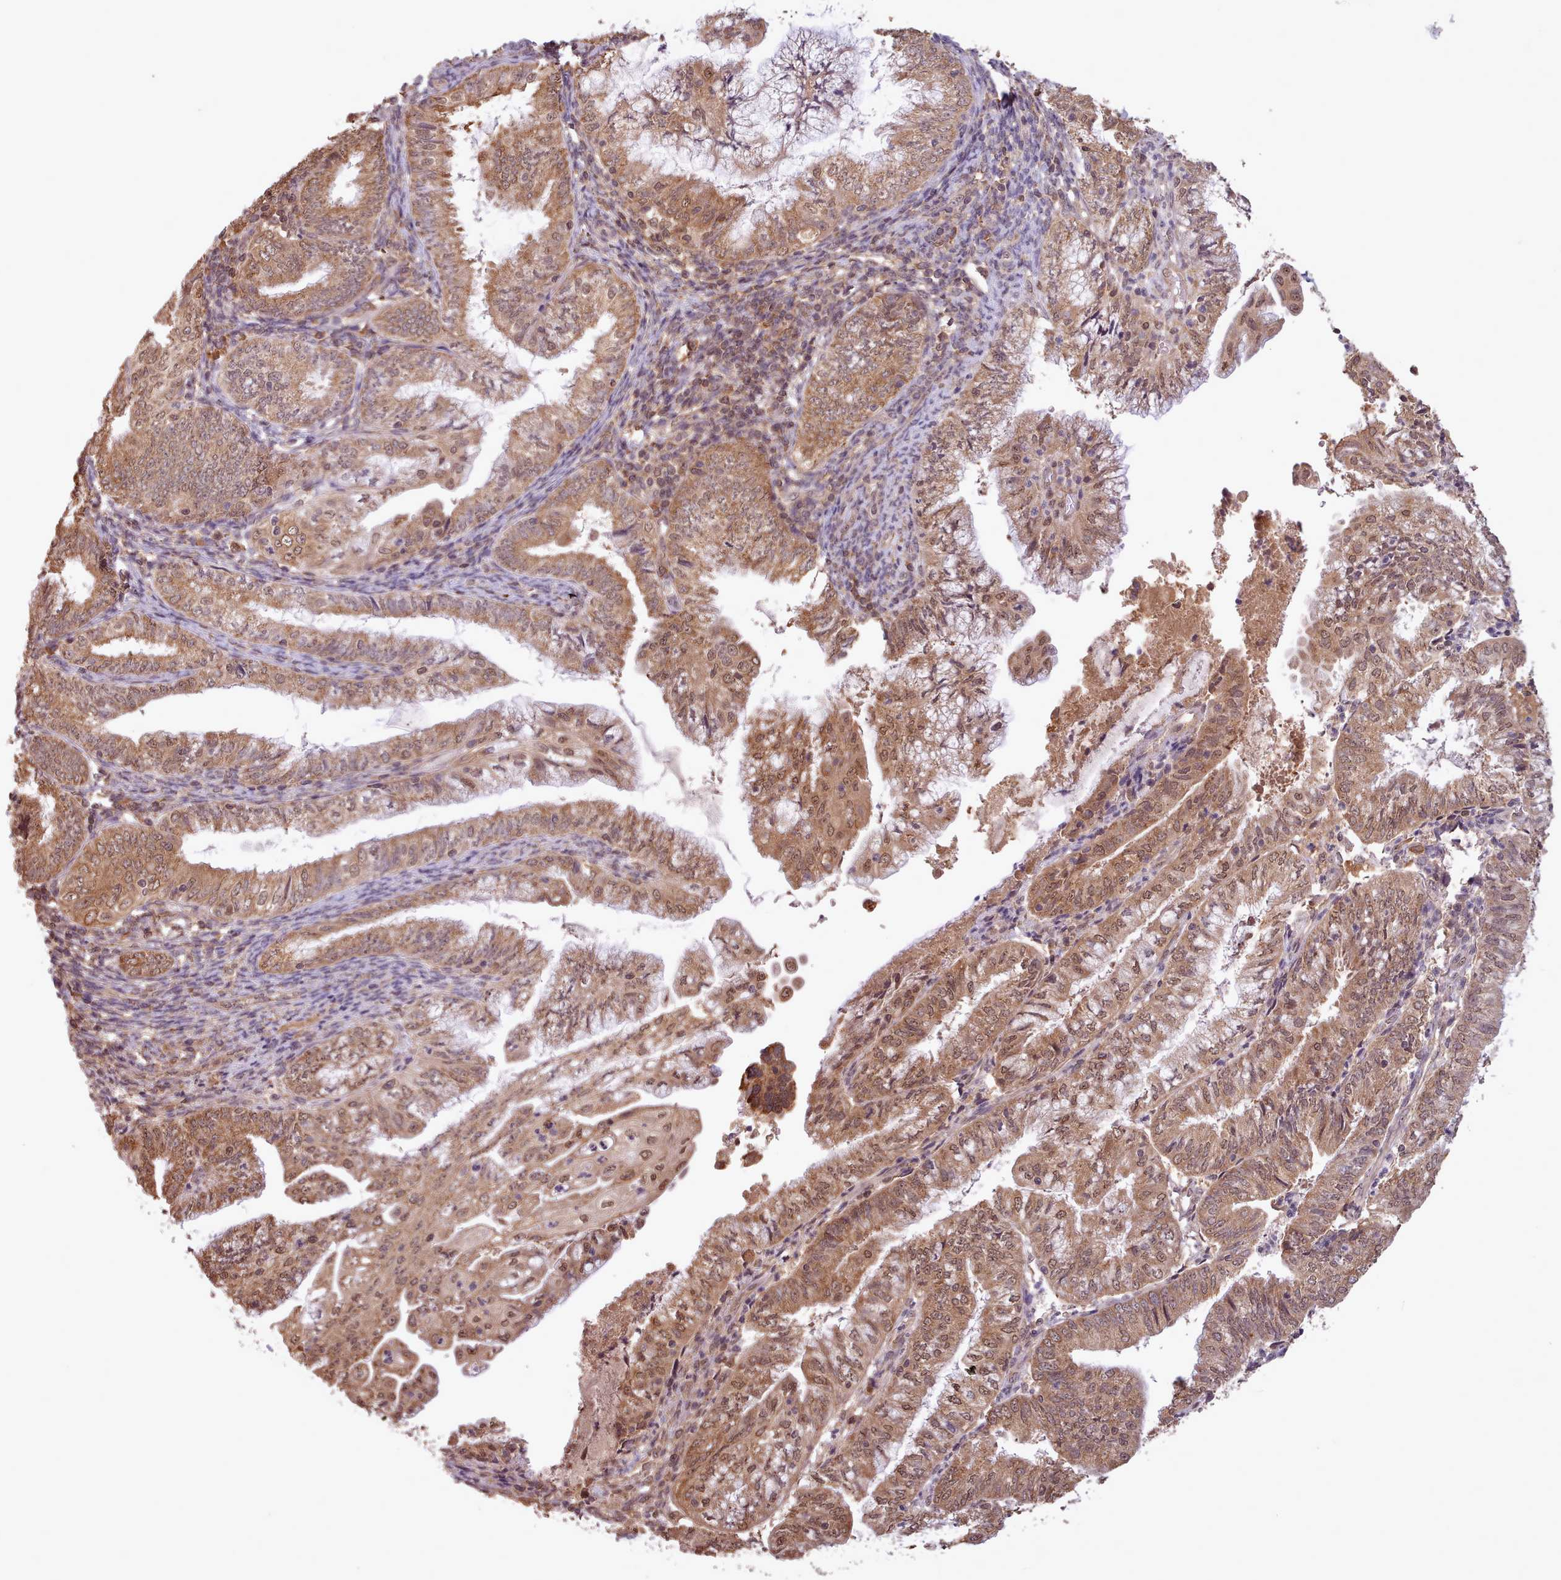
{"staining": {"intensity": "moderate", "quantity": ">75%", "location": "cytoplasmic/membranous,nuclear"}, "tissue": "endometrial cancer", "cell_type": "Tumor cells", "image_type": "cancer", "snomed": [{"axis": "morphology", "description": "Adenocarcinoma, NOS"}, {"axis": "topography", "description": "Endometrium"}], "caption": "Adenocarcinoma (endometrial) tissue reveals moderate cytoplasmic/membranous and nuclear positivity in about >75% of tumor cells, visualized by immunohistochemistry. The staining was performed using DAB, with brown indicating positive protein expression. Nuclei are stained blue with hematoxylin.", "gene": "PIP4P1", "patient": {"sex": "female", "age": 55}}